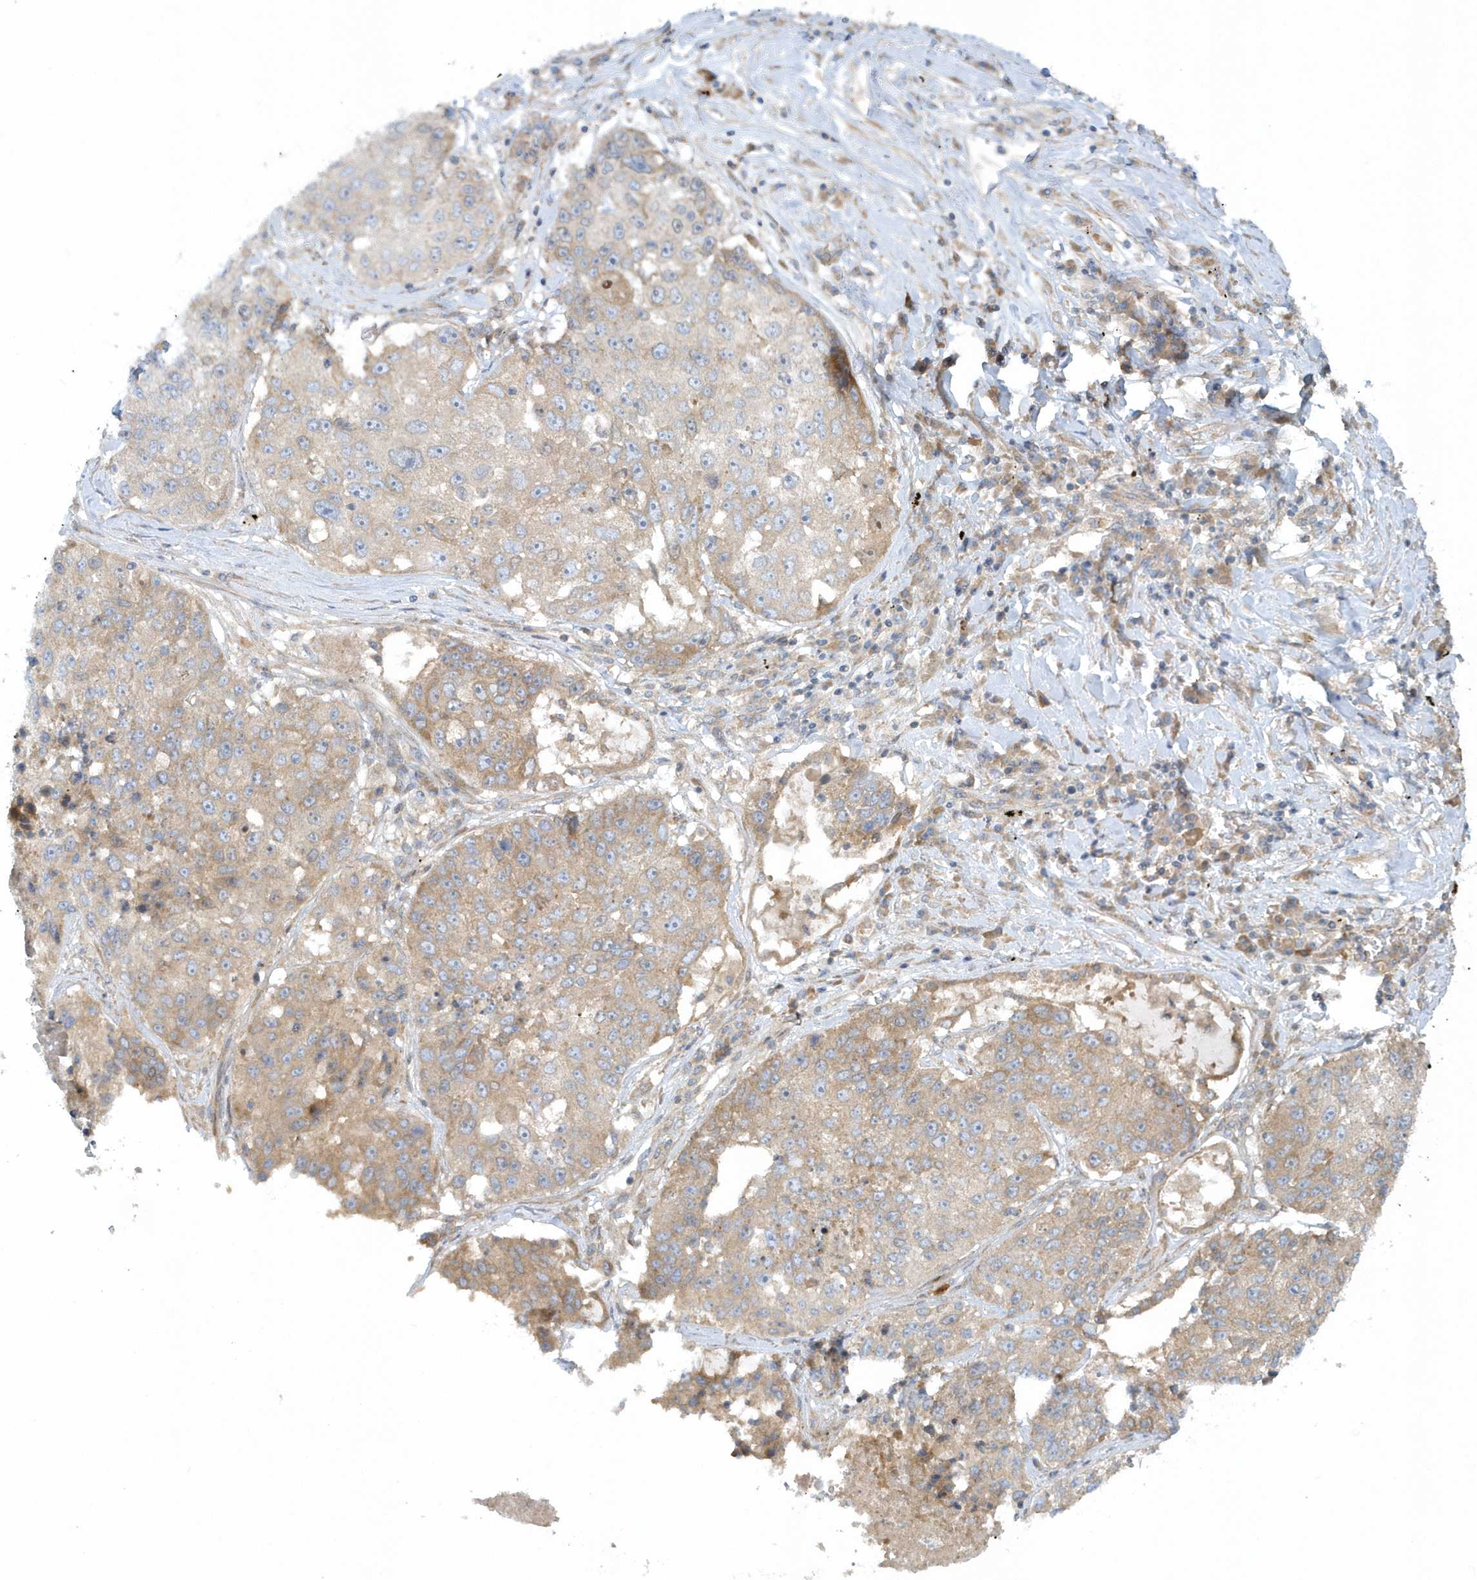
{"staining": {"intensity": "weak", "quantity": "25%-75%", "location": "cytoplasmic/membranous"}, "tissue": "lung cancer", "cell_type": "Tumor cells", "image_type": "cancer", "snomed": [{"axis": "morphology", "description": "Squamous cell carcinoma, NOS"}, {"axis": "topography", "description": "Lung"}], "caption": "Immunohistochemical staining of human squamous cell carcinoma (lung) displays low levels of weak cytoplasmic/membranous protein expression in about 25%-75% of tumor cells.", "gene": "CNOT10", "patient": {"sex": "male", "age": 61}}